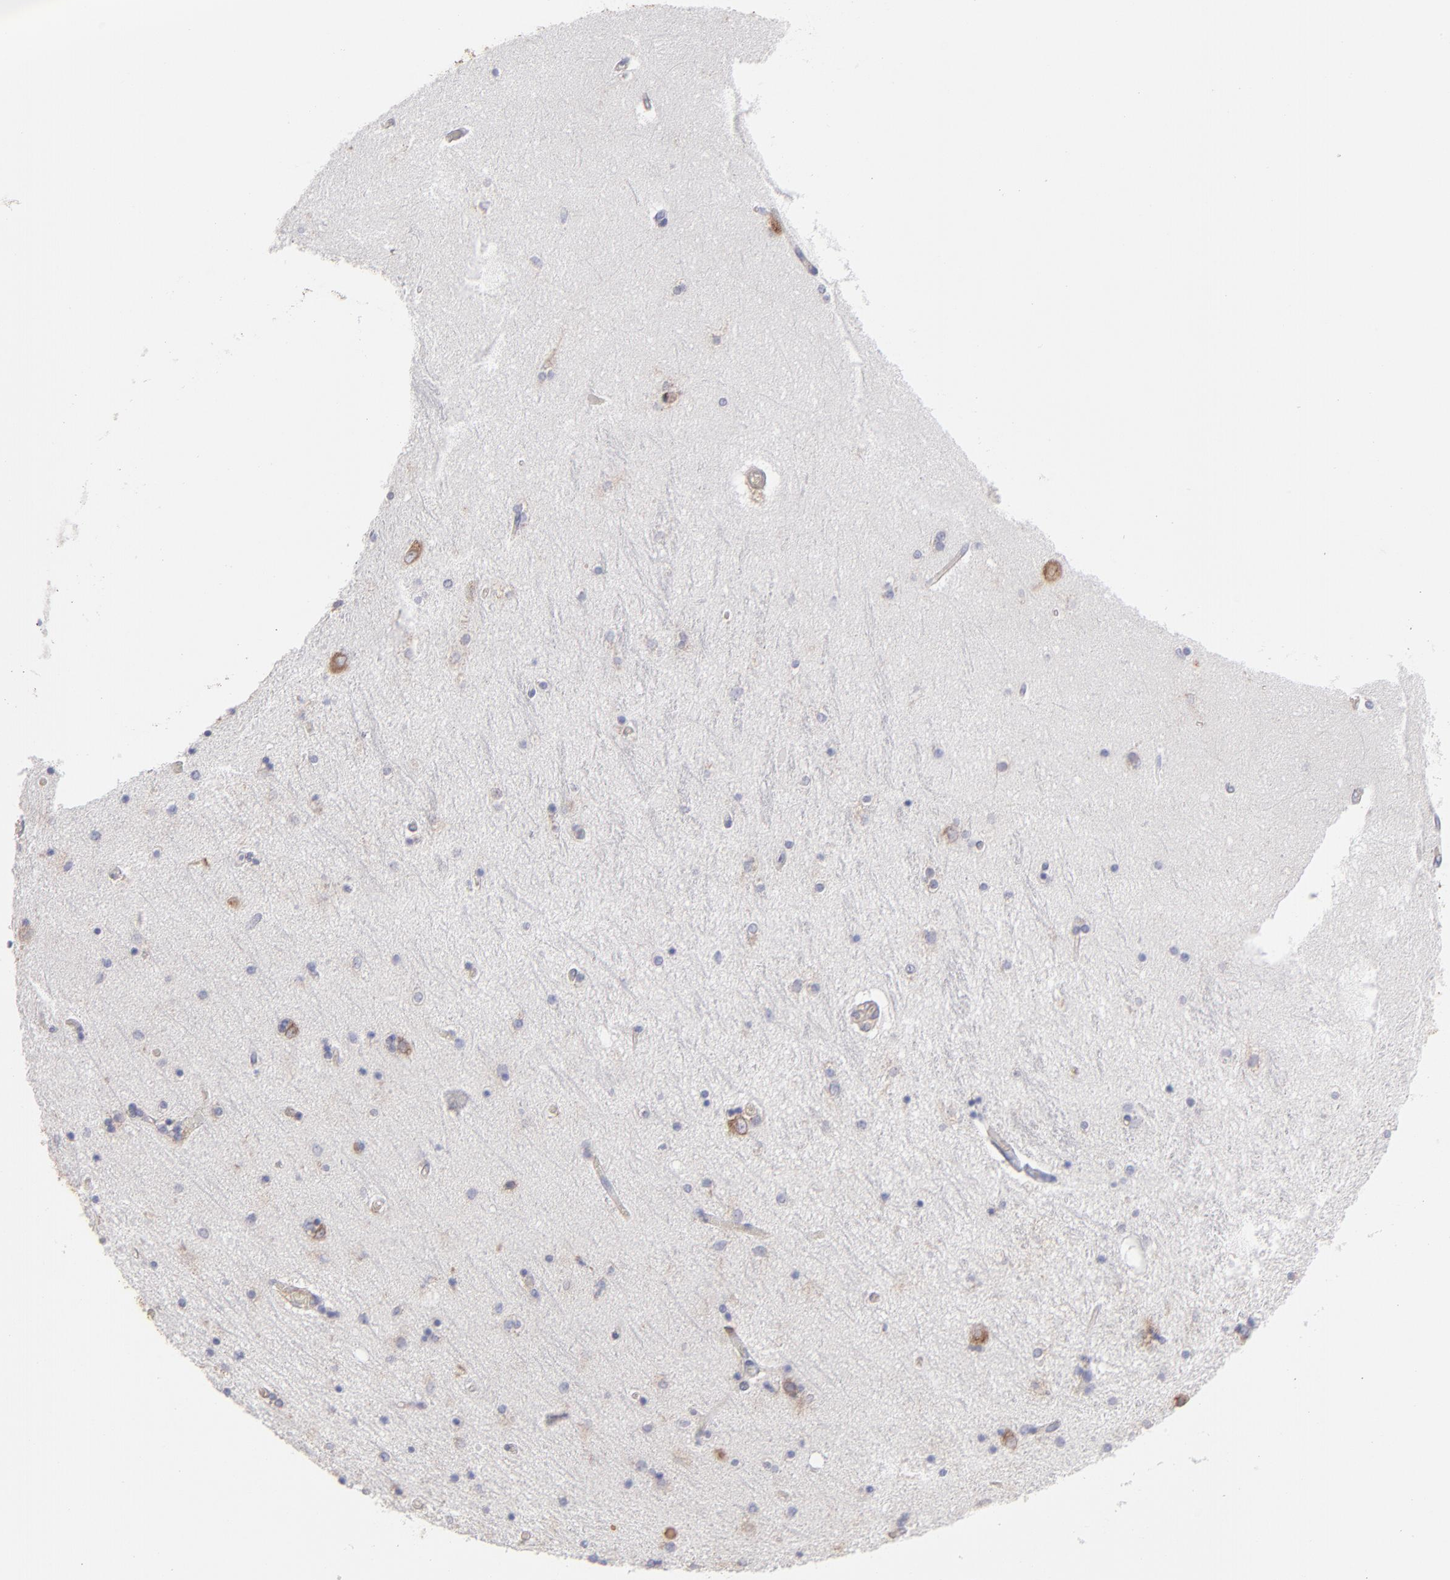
{"staining": {"intensity": "negative", "quantity": "none", "location": "none"}, "tissue": "hippocampus", "cell_type": "Glial cells", "image_type": "normal", "snomed": [{"axis": "morphology", "description": "Normal tissue, NOS"}, {"axis": "topography", "description": "Hippocampus"}], "caption": "Immunohistochemical staining of benign hippocampus displays no significant expression in glial cells. (Brightfield microscopy of DAB immunohistochemistry at high magnification).", "gene": "RPLP0", "patient": {"sex": "female", "age": 54}}